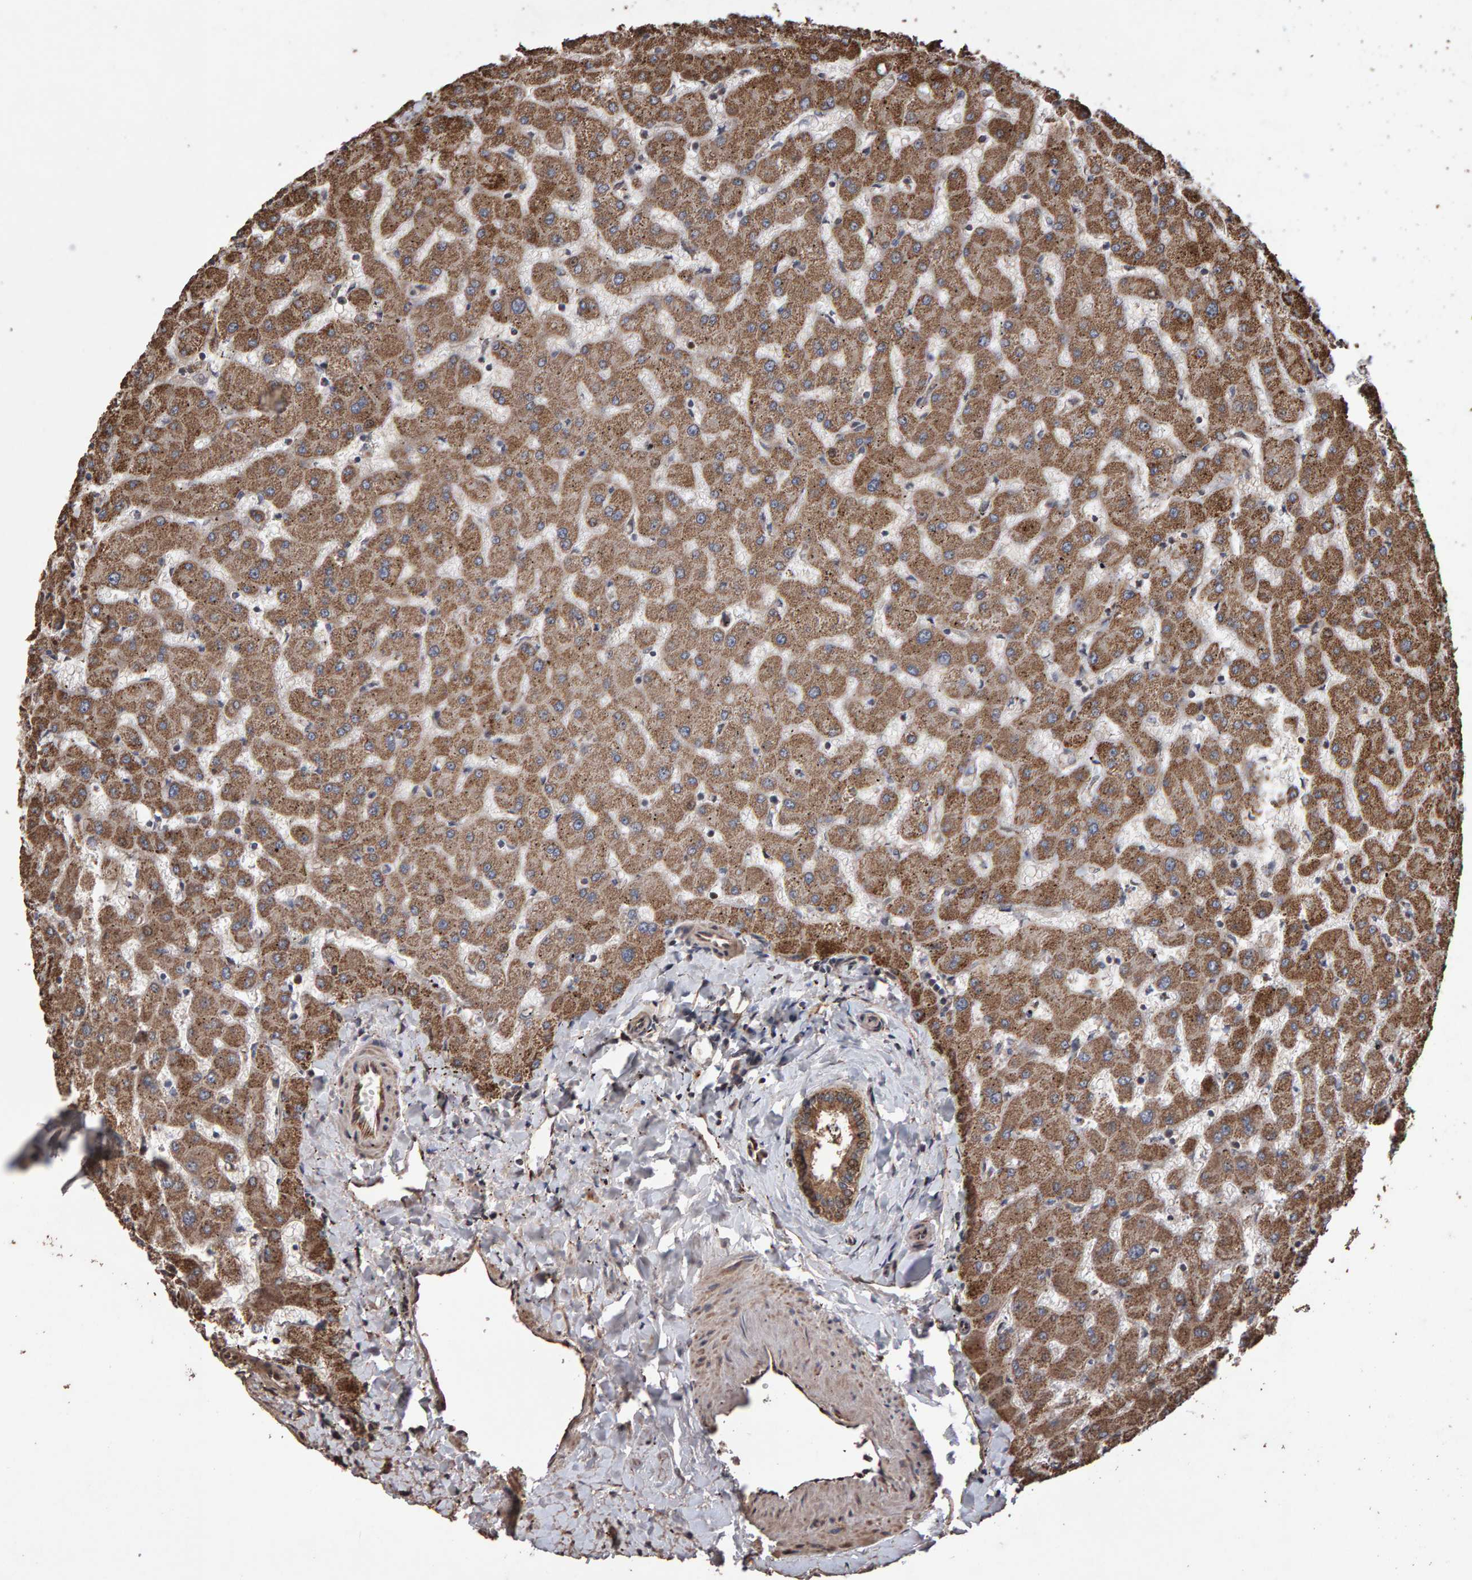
{"staining": {"intensity": "strong", "quantity": ">75%", "location": "cytoplasmic/membranous"}, "tissue": "liver", "cell_type": "Cholangiocytes", "image_type": "normal", "snomed": [{"axis": "morphology", "description": "Normal tissue, NOS"}, {"axis": "topography", "description": "Liver"}], "caption": "Benign liver exhibits strong cytoplasmic/membranous expression in approximately >75% of cholangiocytes (DAB (3,3'-diaminobenzidine) IHC, brown staining for protein, blue staining for nuclei)..", "gene": "OSBP2", "patient": {"sex": "female", "age": 63}}